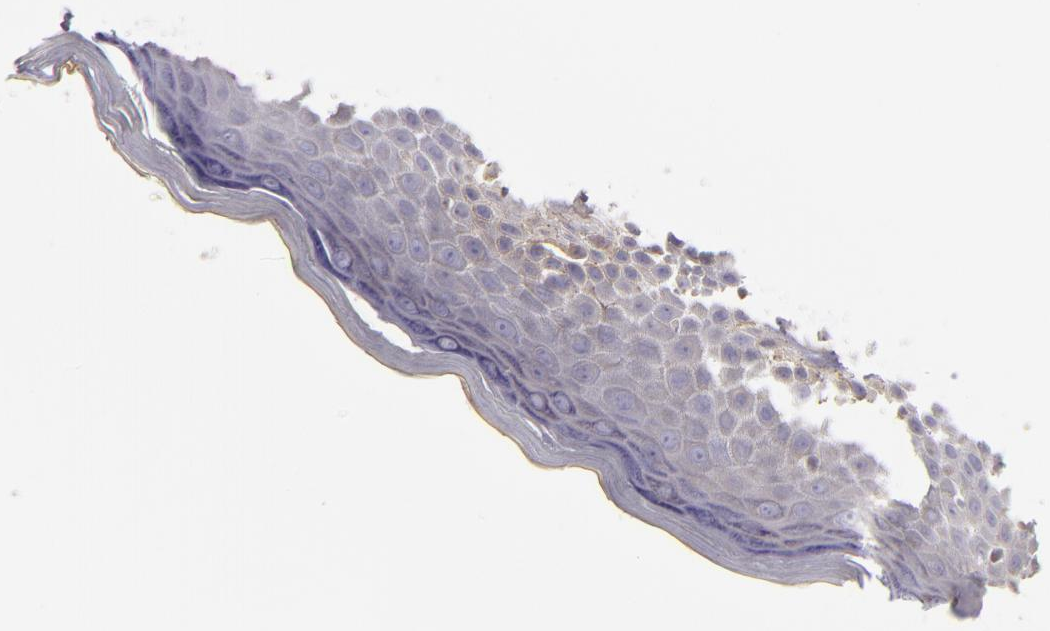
{"staining": {"intensity": "negative", "quantity": "none", "location": "none"}, "tissue": "skin", "cell_type": "Epidermal cells", "image_type": "normal", "snomed": [{"axis": "morphology", "description": "Normal tissue, NOS"}, {"axis": "topography", "description": "Anal"}], "caption": "IHC photomicrograph of unremarkable skin stained for a protein (brown), which demonstrates no positivity in epidermal cells. Nuclei are stained in blue.", "gene": "SERPINA1", "patient": {"sex": "female", "age": 78}}